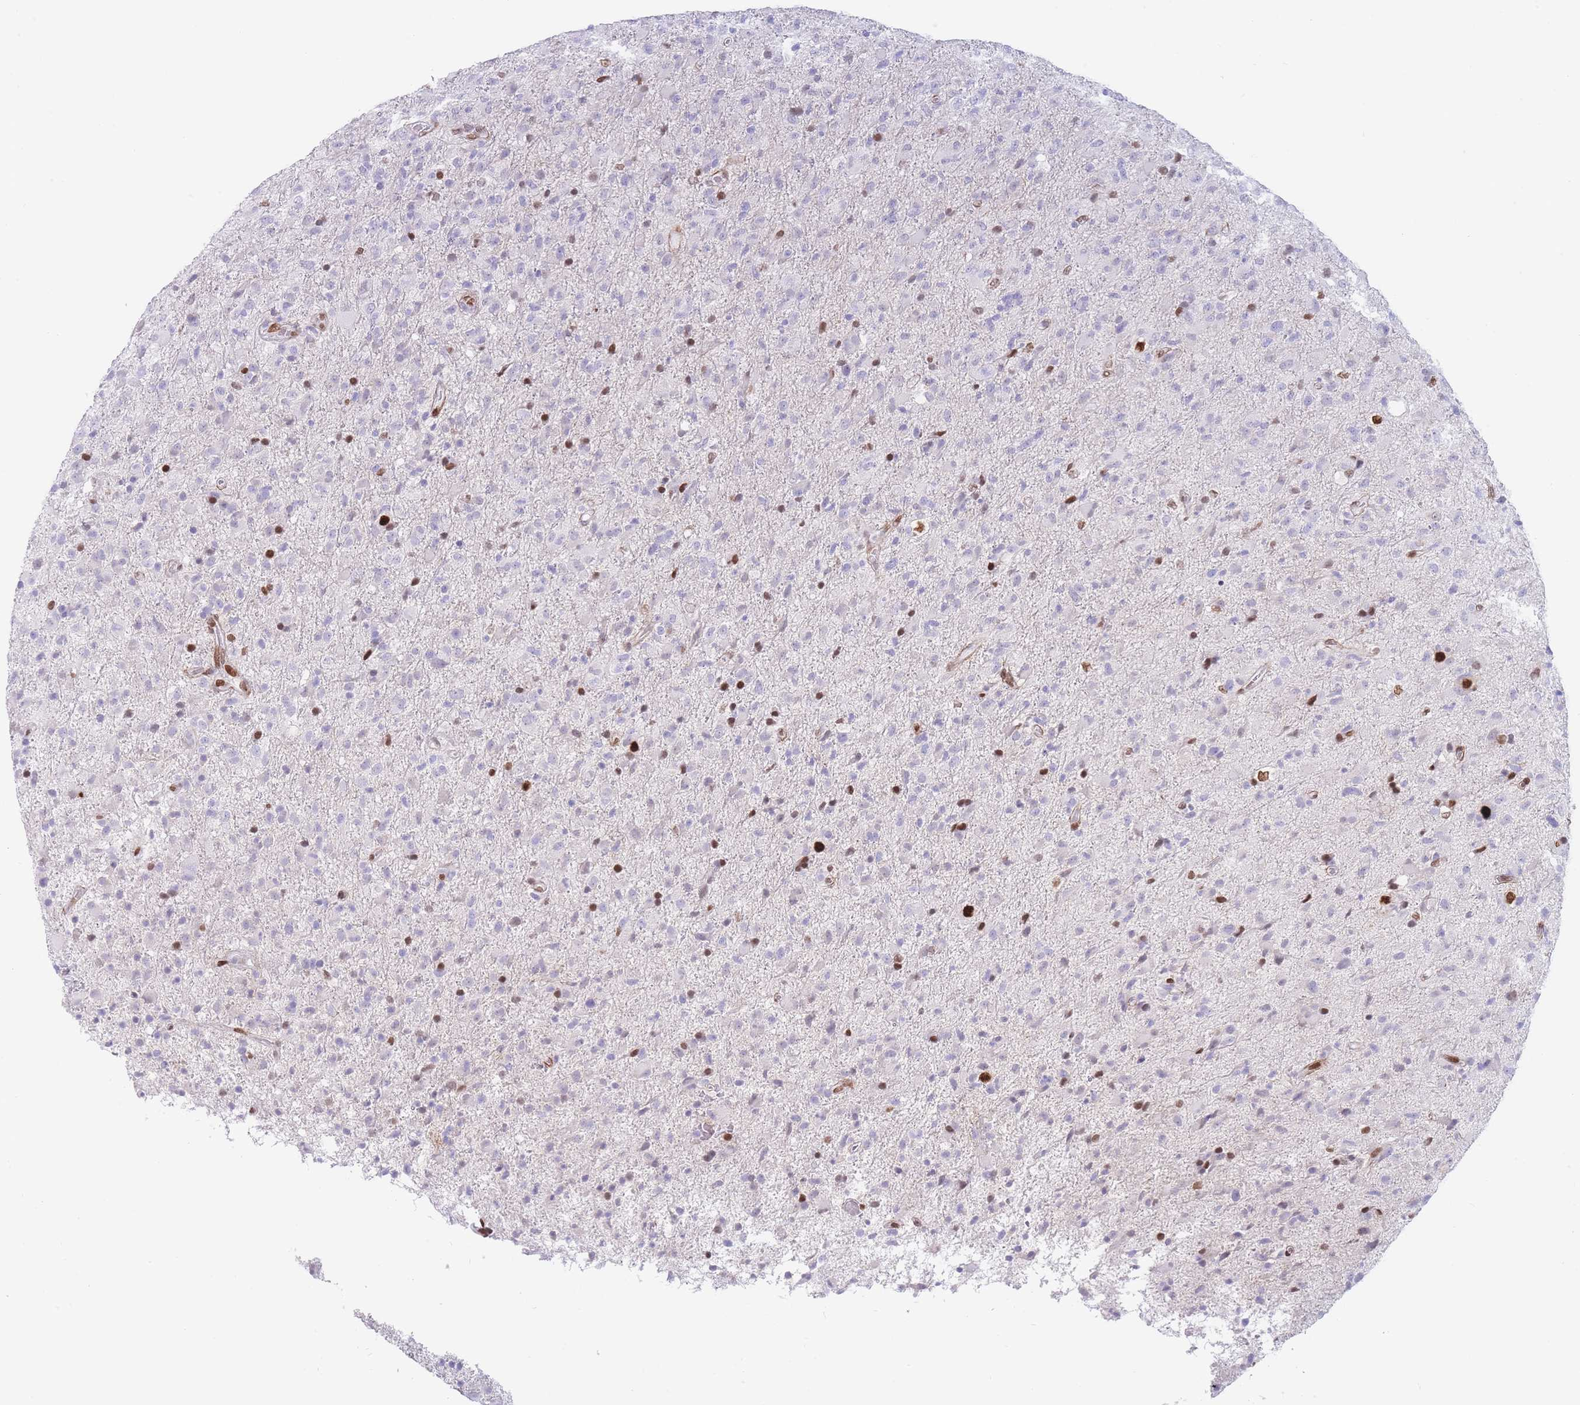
{"staining": {"intensity": "moderate", "quantity": "<25%", "location": "nuclear"}, "tissue": "glioma", "cell_type": "Tumor cells", "image_type": "cancer", "snomed": [{"axis": "morphology", "description": "Glioma, malignant, Low grade"}, {"axis": "topography", "description": "Brain"}], "caption": "This image exhibits IHC staining of malignant glioma (low-grade), with low moderate nuclear positivity in about <25% of tumor cells.", "gene": "PSMB5", "patient": {"sex": "male", "age": 65}}